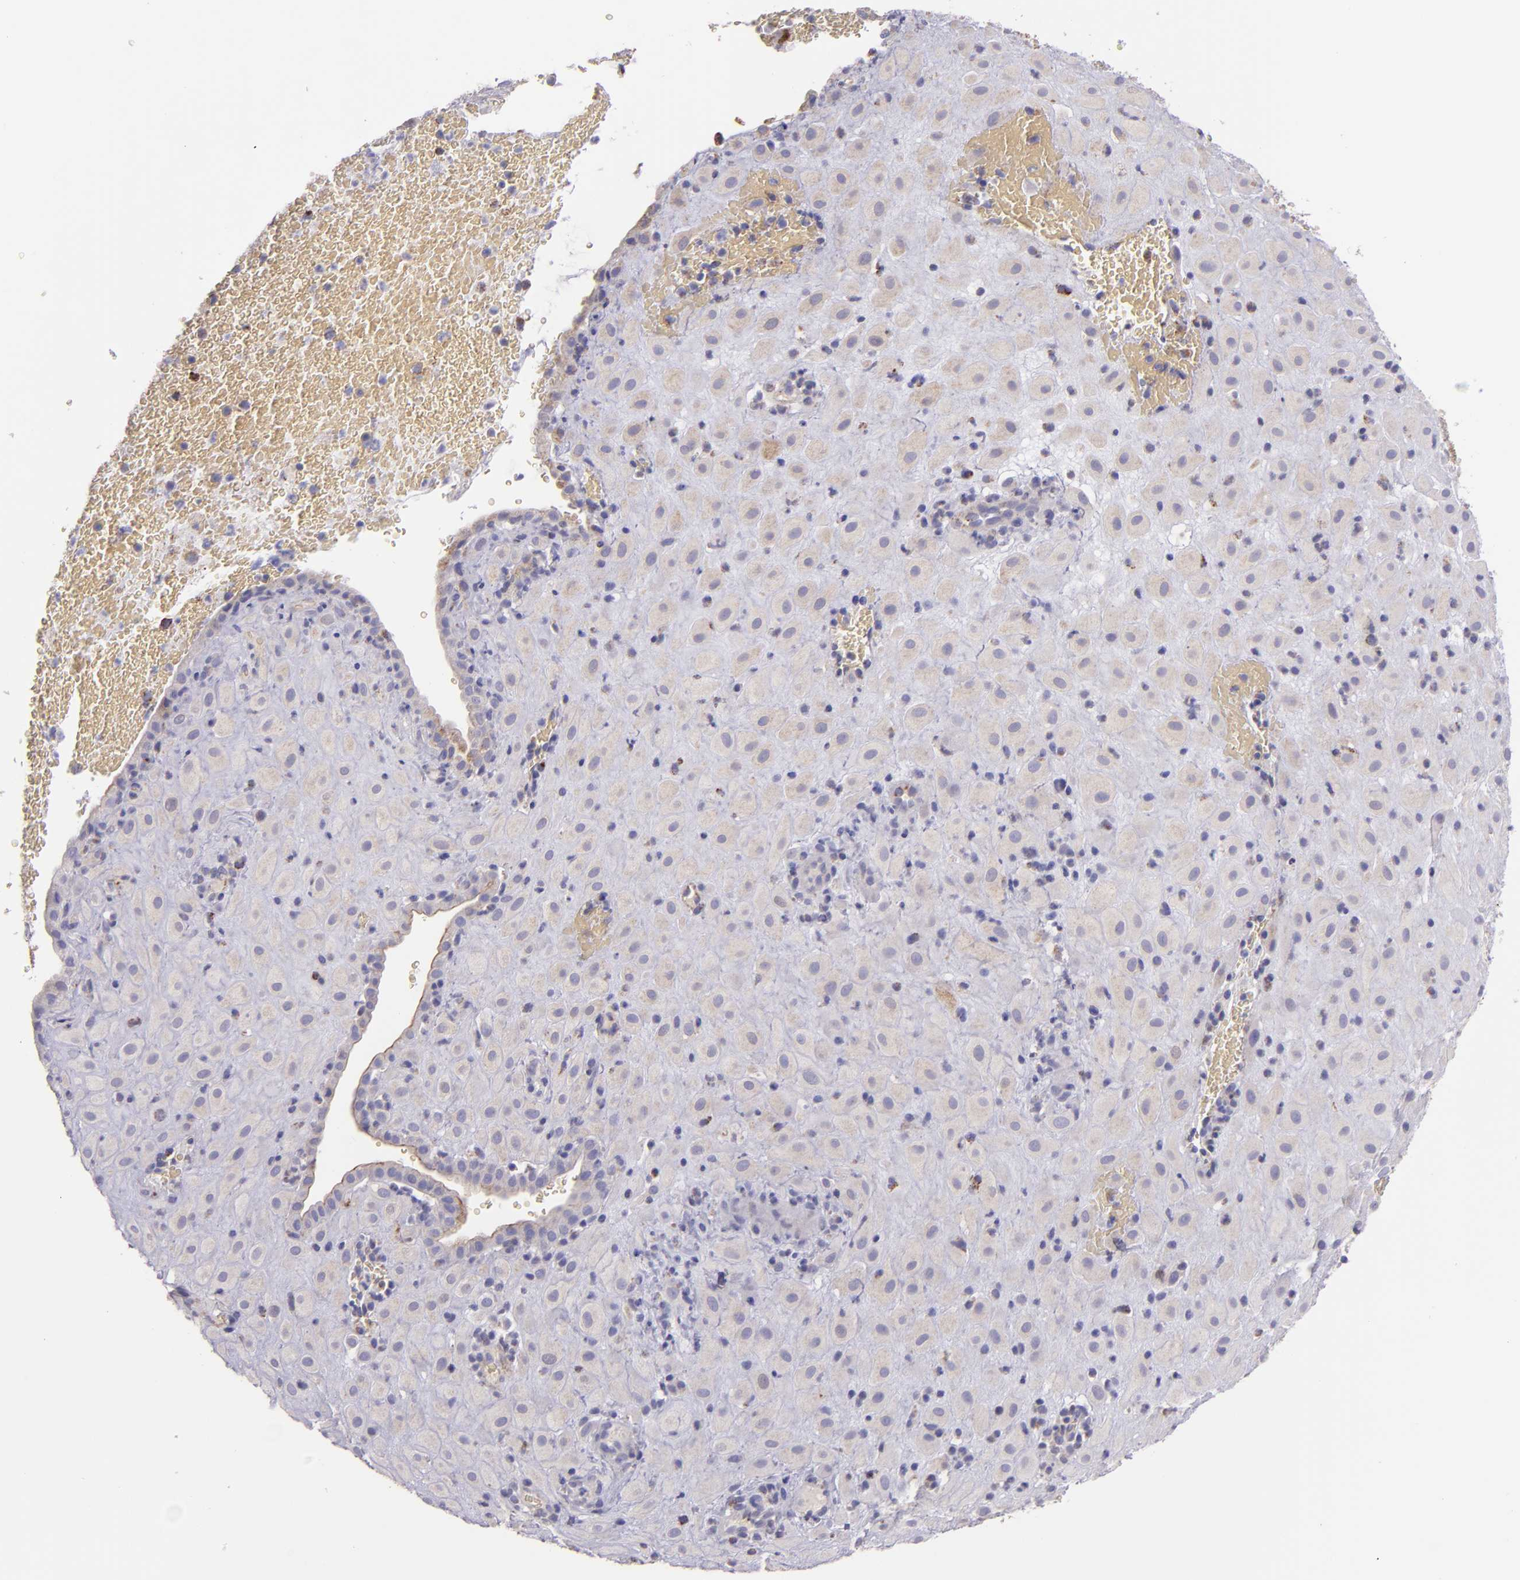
{"staining": {"intensity": "weak", "quantity": "25%-75%", "location": "cytoplasmic/membranous"}, "tissue": "placenta", "cell_type": "Decidual cells", "image_type": "normal", "snomed": [{"axis": "morphology", "description": "Normal tissue, NOS"}, {"axis": "topography", "description": "Placenta"}], "caption": "This photomicrograph shows benign placenta stained with immunohistochemistry to label a protein in brown. The cytoplasmic/membranous of decidual cells show weak positivity for the protein. Nuclei are counter-stained blue.", "gene": "HSPD1", "patient": {"sex": "female", "age": 19}}